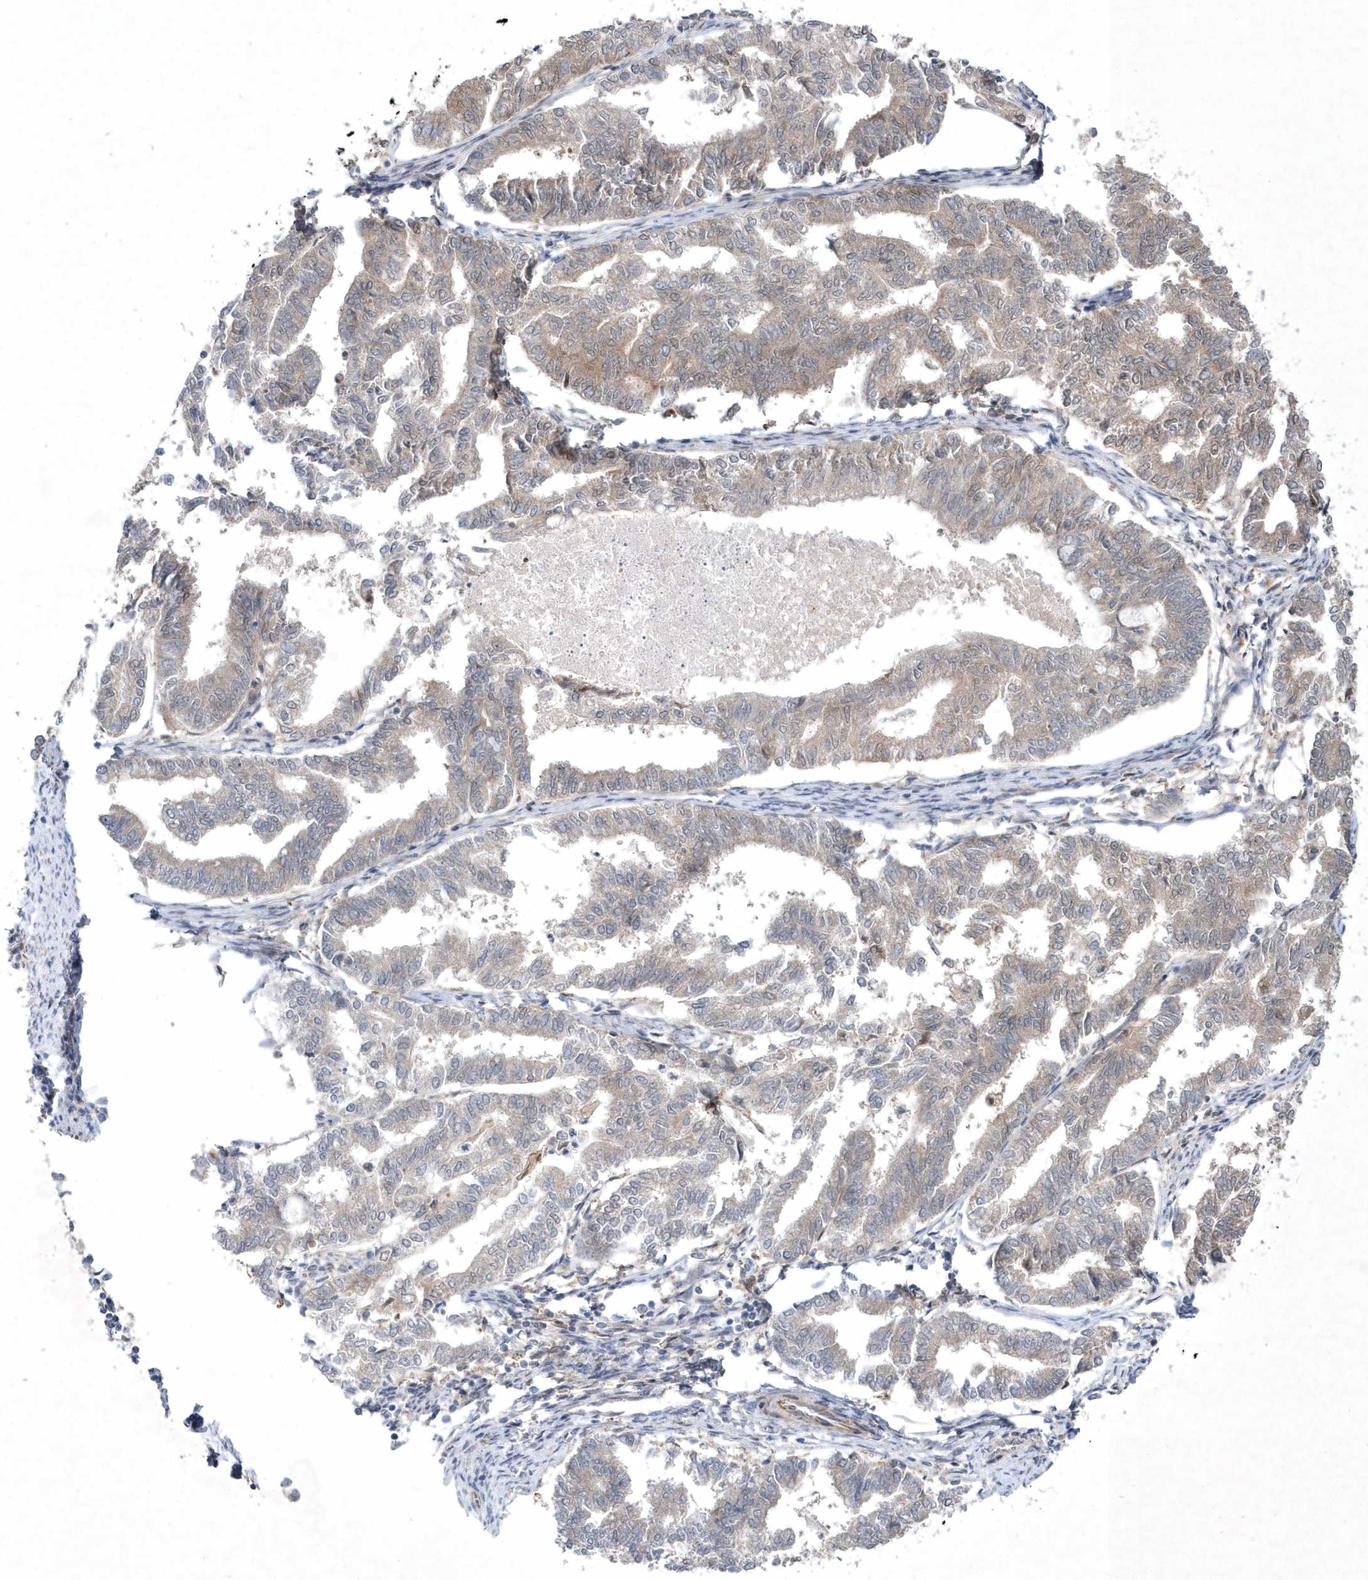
{"staining": {"intensity": "weak", "quantity": "25%-75%", "location": "cytoplasmic/membranous"}, "tissue": "endometrial cancer", "cell_type": "Tumor cells", "image_type": "cancer", "snomed": [{"axis": "morphology", "description": "Adenocarcinoma, NOS"}, {"axis": "topography", "description": "Endometrium"}], "caption": "IHC (DAB) staining of endometrial cancer displays weak cytoplasmic/membranous protein positivity in about 25%-75% of tumor cells.", "gene": "DSPP", "patient": {"sex": "female", "age": 79}}